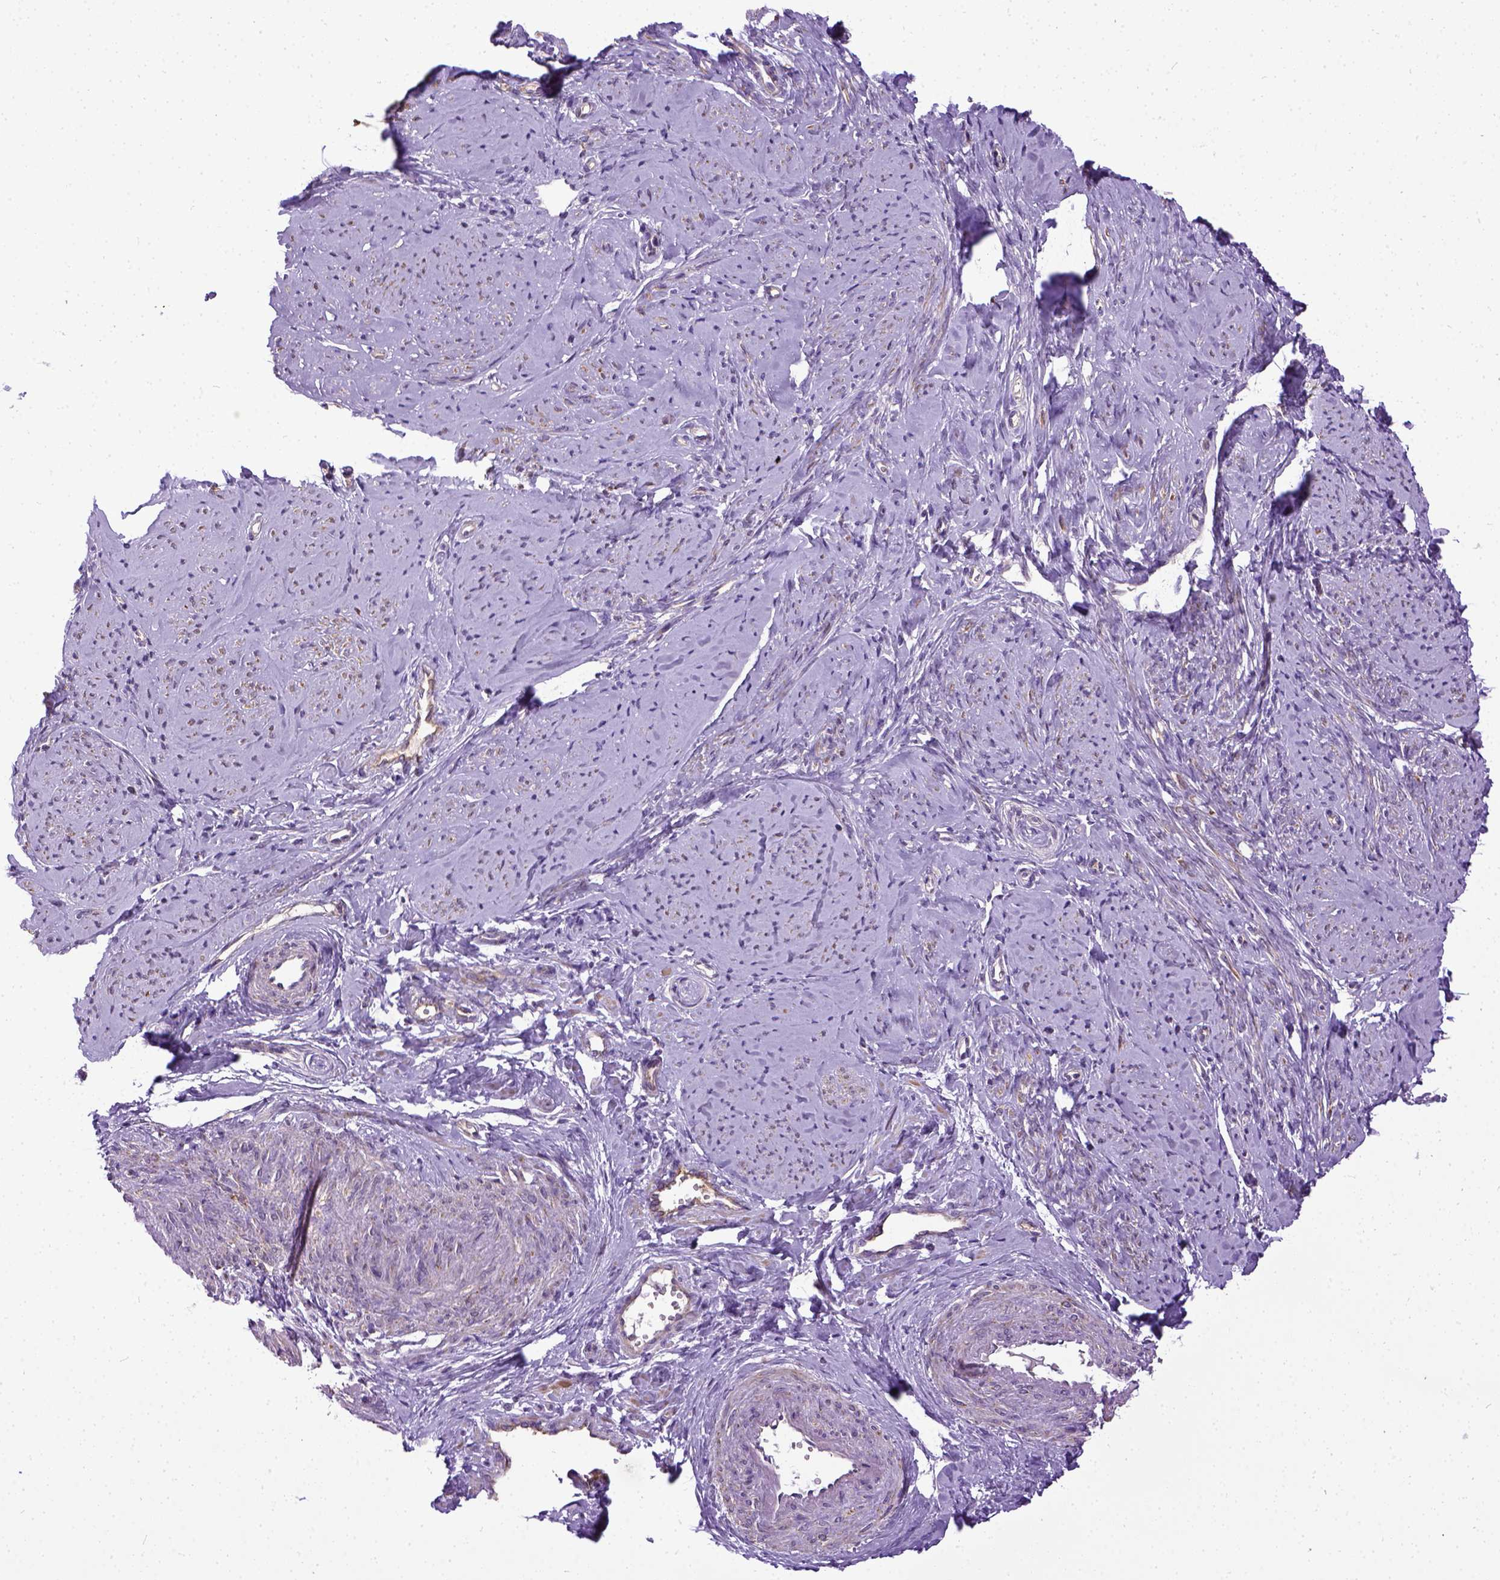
{"staining": {"intensity": "weak", "quantity": "25%-75%", "location": "cytoplasmic/membranous"}, "tissue": "smooth muscle", "cell_type": "Smooth muscle cells", "image_type": "normal", "snomed": [{"axis": "morphology", "description": "Normal tissue, NOS"}, {"axis": "topography", "description": "Smooth muscle"}], "caption": "High-magnification brightfield microscopy of benign smooth muscle stained with DAB (3,3'-diaminobenzidine) (brown) and counterstained with hematoxylin (blue). smooth muscle cells exhibit weak cytoplasmic/membranous staining is present in approximately25%-75% of cells.", "gene": "ENG", "patient": {"sex": "female", "age": 48}}